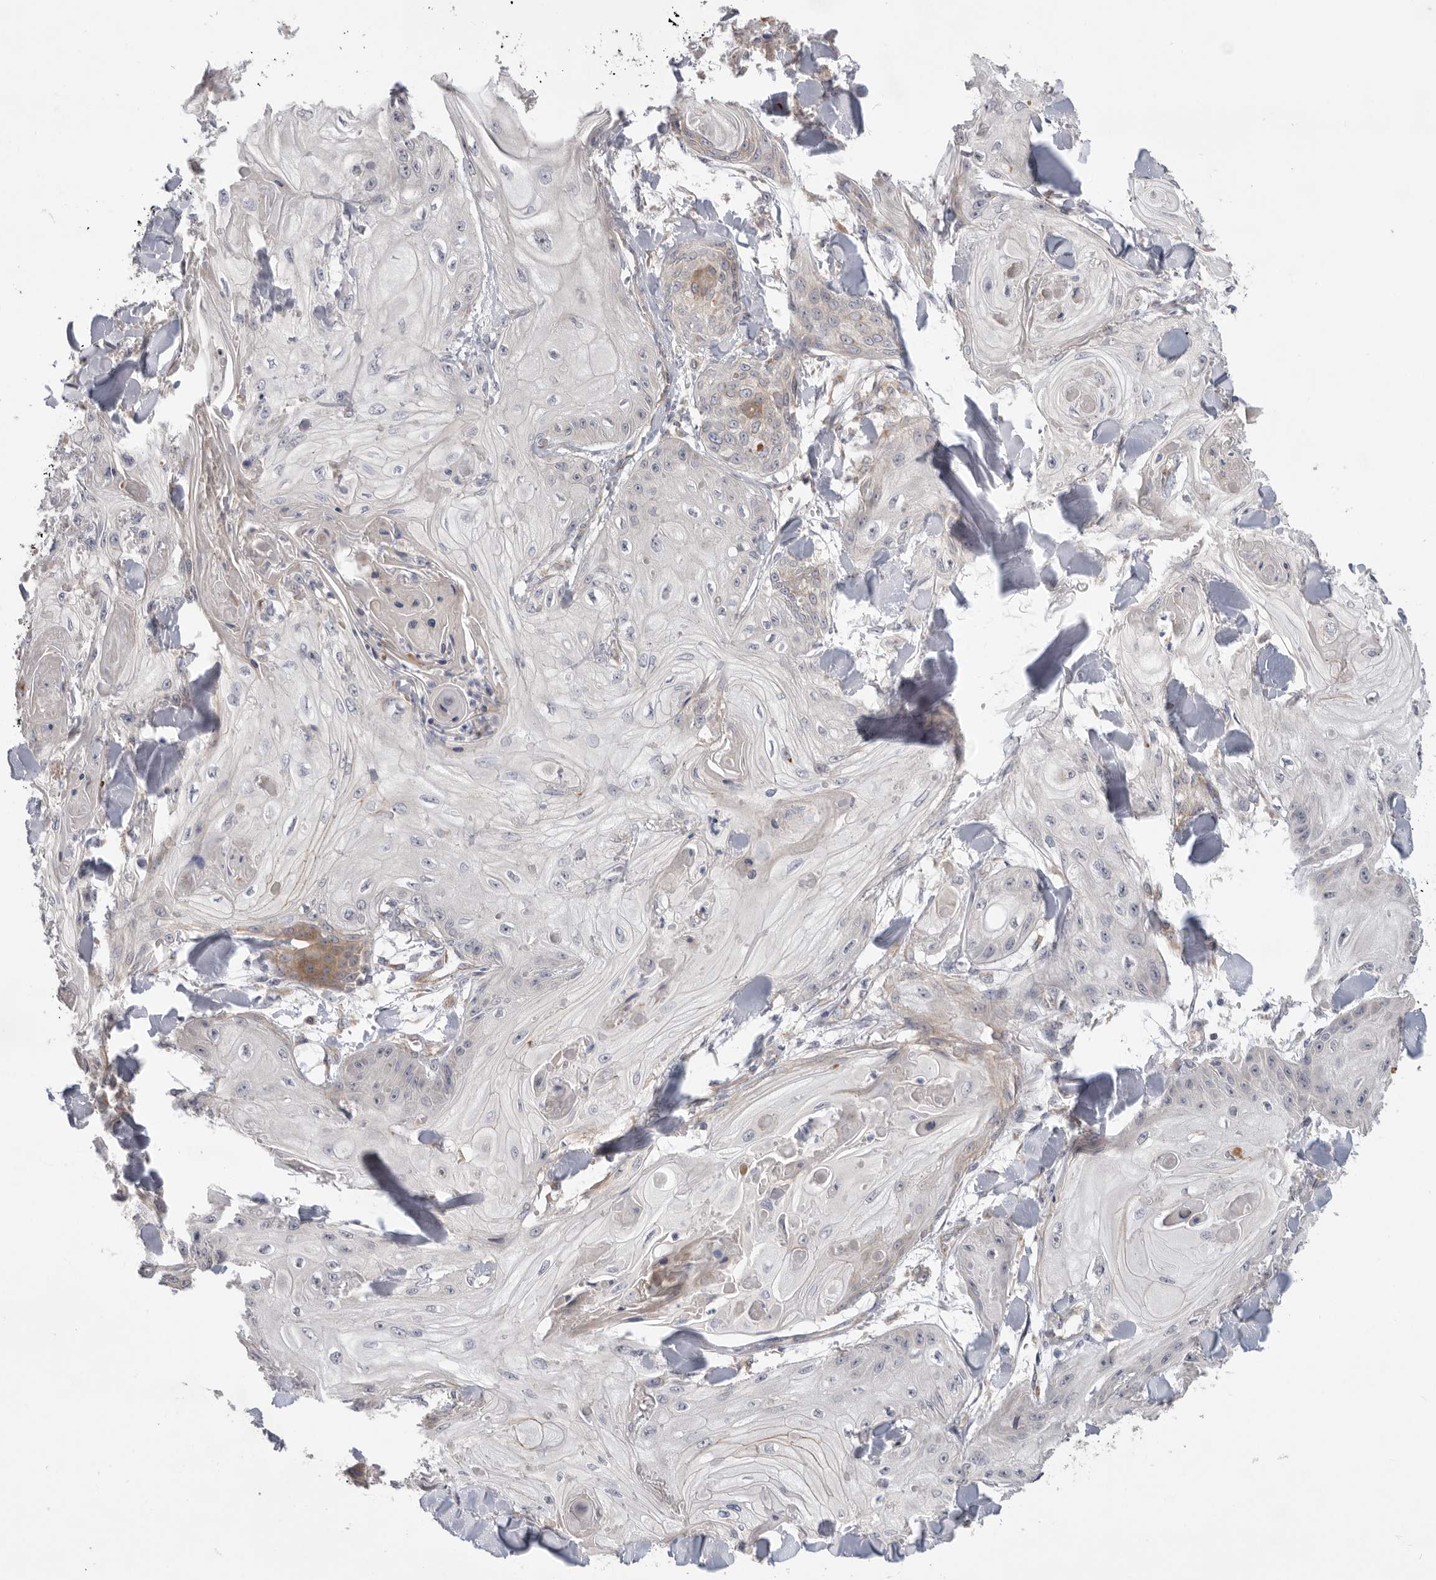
{"staining": {"intensity": "negative", "quantity": "none", "location": "none"}, "tissue": "skin cancer", "cell_type": "Tumor cells", "image_type": "cancer", "snomed": [{"axis": "morphology", "description": "Squamous cell carcinoma, NOS"}, {"axis": "topography", "description": "Skin"}], "caption": "Squamous cell carcinoma (skin) stained for a protein using immunohistochemistry (IHC) reveals no staining tumor cells.", "gene": "MTFR1L", "patient": {"sex": "male", "age": 74}}